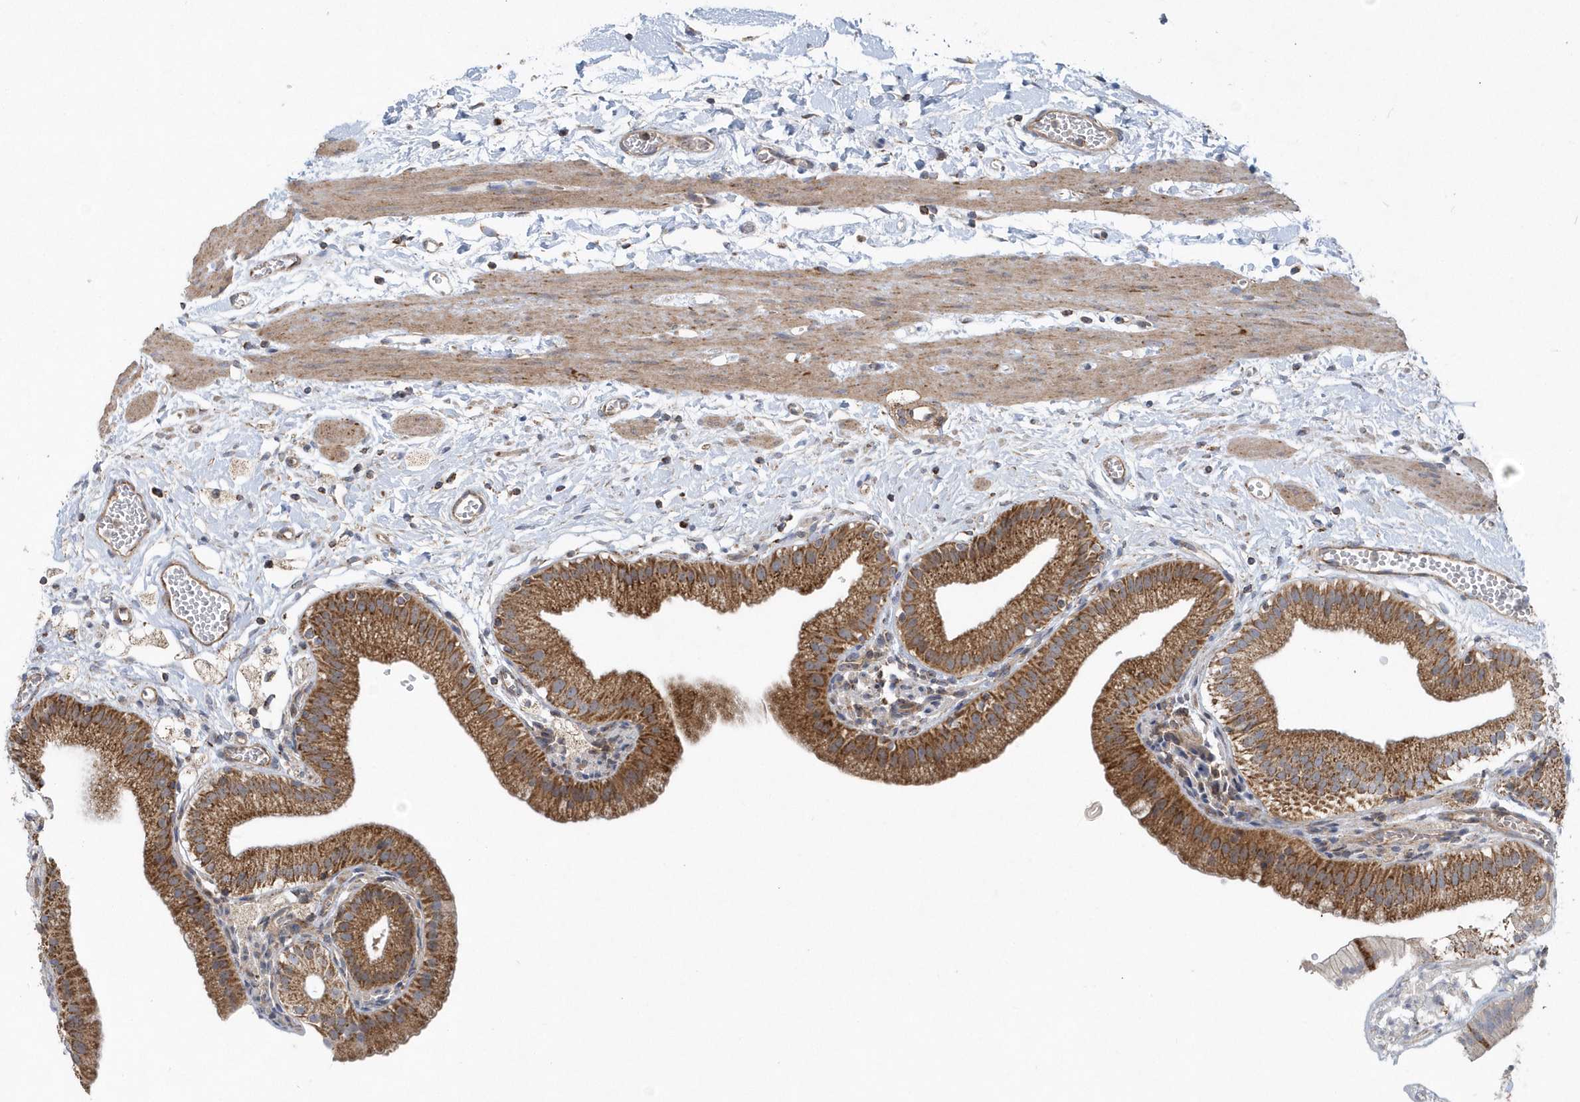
{"staining": {"intensity": "strong", "quantity": ">75%", "location": "cytoplasmic/membranous"}, "tissue": "gallbladder", "cell_type": "Glandular cells", "image_type": "normal", "snomed": [{"axis": "morphology", "description": "Normal tissue, NOS"}, {"axis": "topography", "description": "Gallbladder"}], "caption": "DAB immunohistochemical staining of unremarkable gallbladder shows strong cytoplasmic/membranous protein expression in approximately >75% of glandular cells. The protein is stained brown, and the nuclei are stained in blue (DAB (3,3'-diaminobenzidine) IHC with brightfield microscopy, high magnification).", "gene": "PPP1R7", "patient": {"sex": "male", "age": 55}}